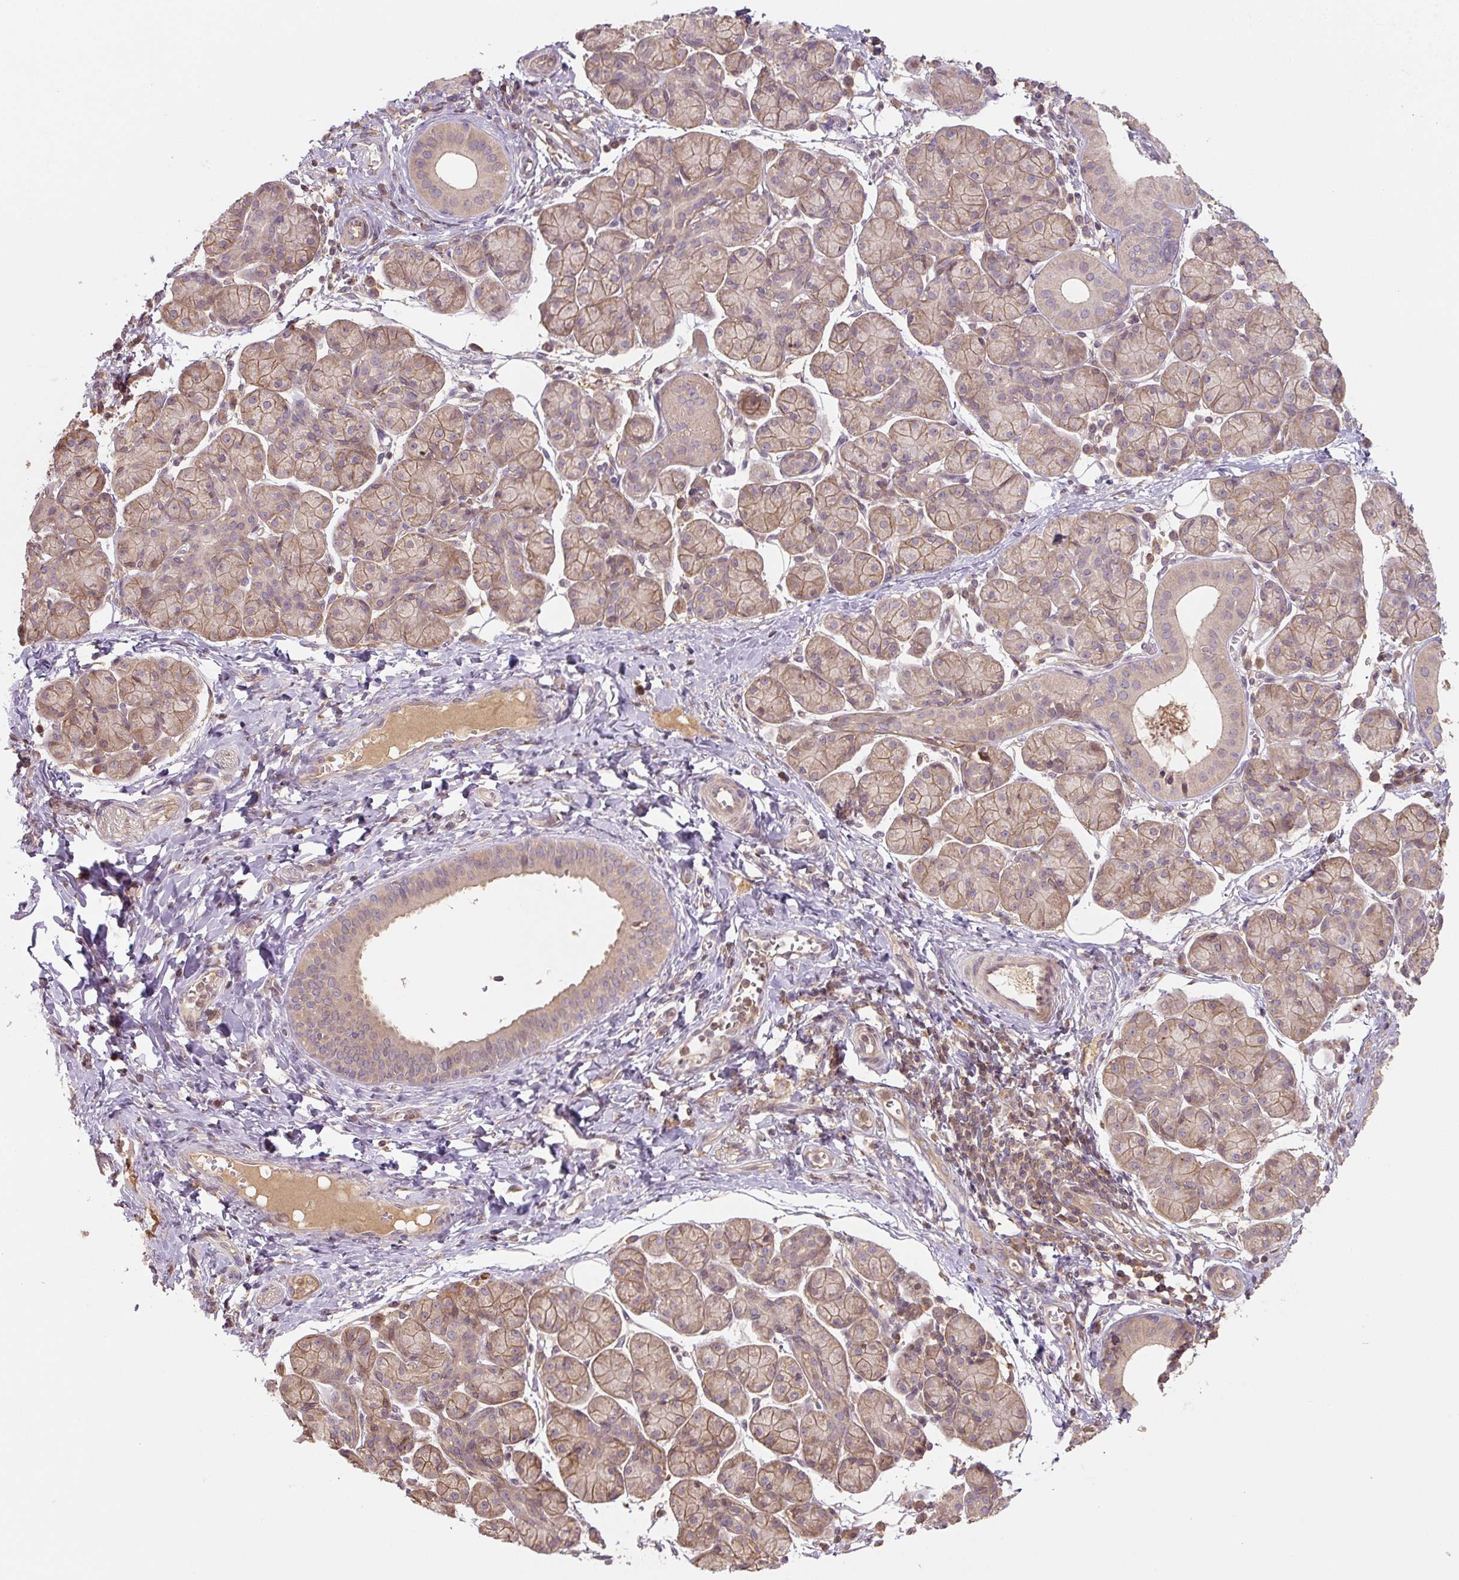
{"staining": {"intensity": "moderate", "quantity": ">75%", "location": "cytoplasmic/membranous"}, "tissue": "salivary gland", "cell_type": "Glandular cells", "image_type": "normal", "snomed": [{"axis": "morphology", "description": "Normal tissue, NOS"}, {"axis": "morphology", "description": "Inflammation, NOS"}, {"axis": "topography", "description": "Lymph node"}, {"axis": "topography", "description": "Salivary gland"}], "caption": "Immunohistochemistry of benign salivary gland reveals medium levels of moderate cytoplasmic/membranous expression in approximately >75% of glandular cells.", "gene": "C2orf73", "patient": {"sex": "male", "age": 3}}